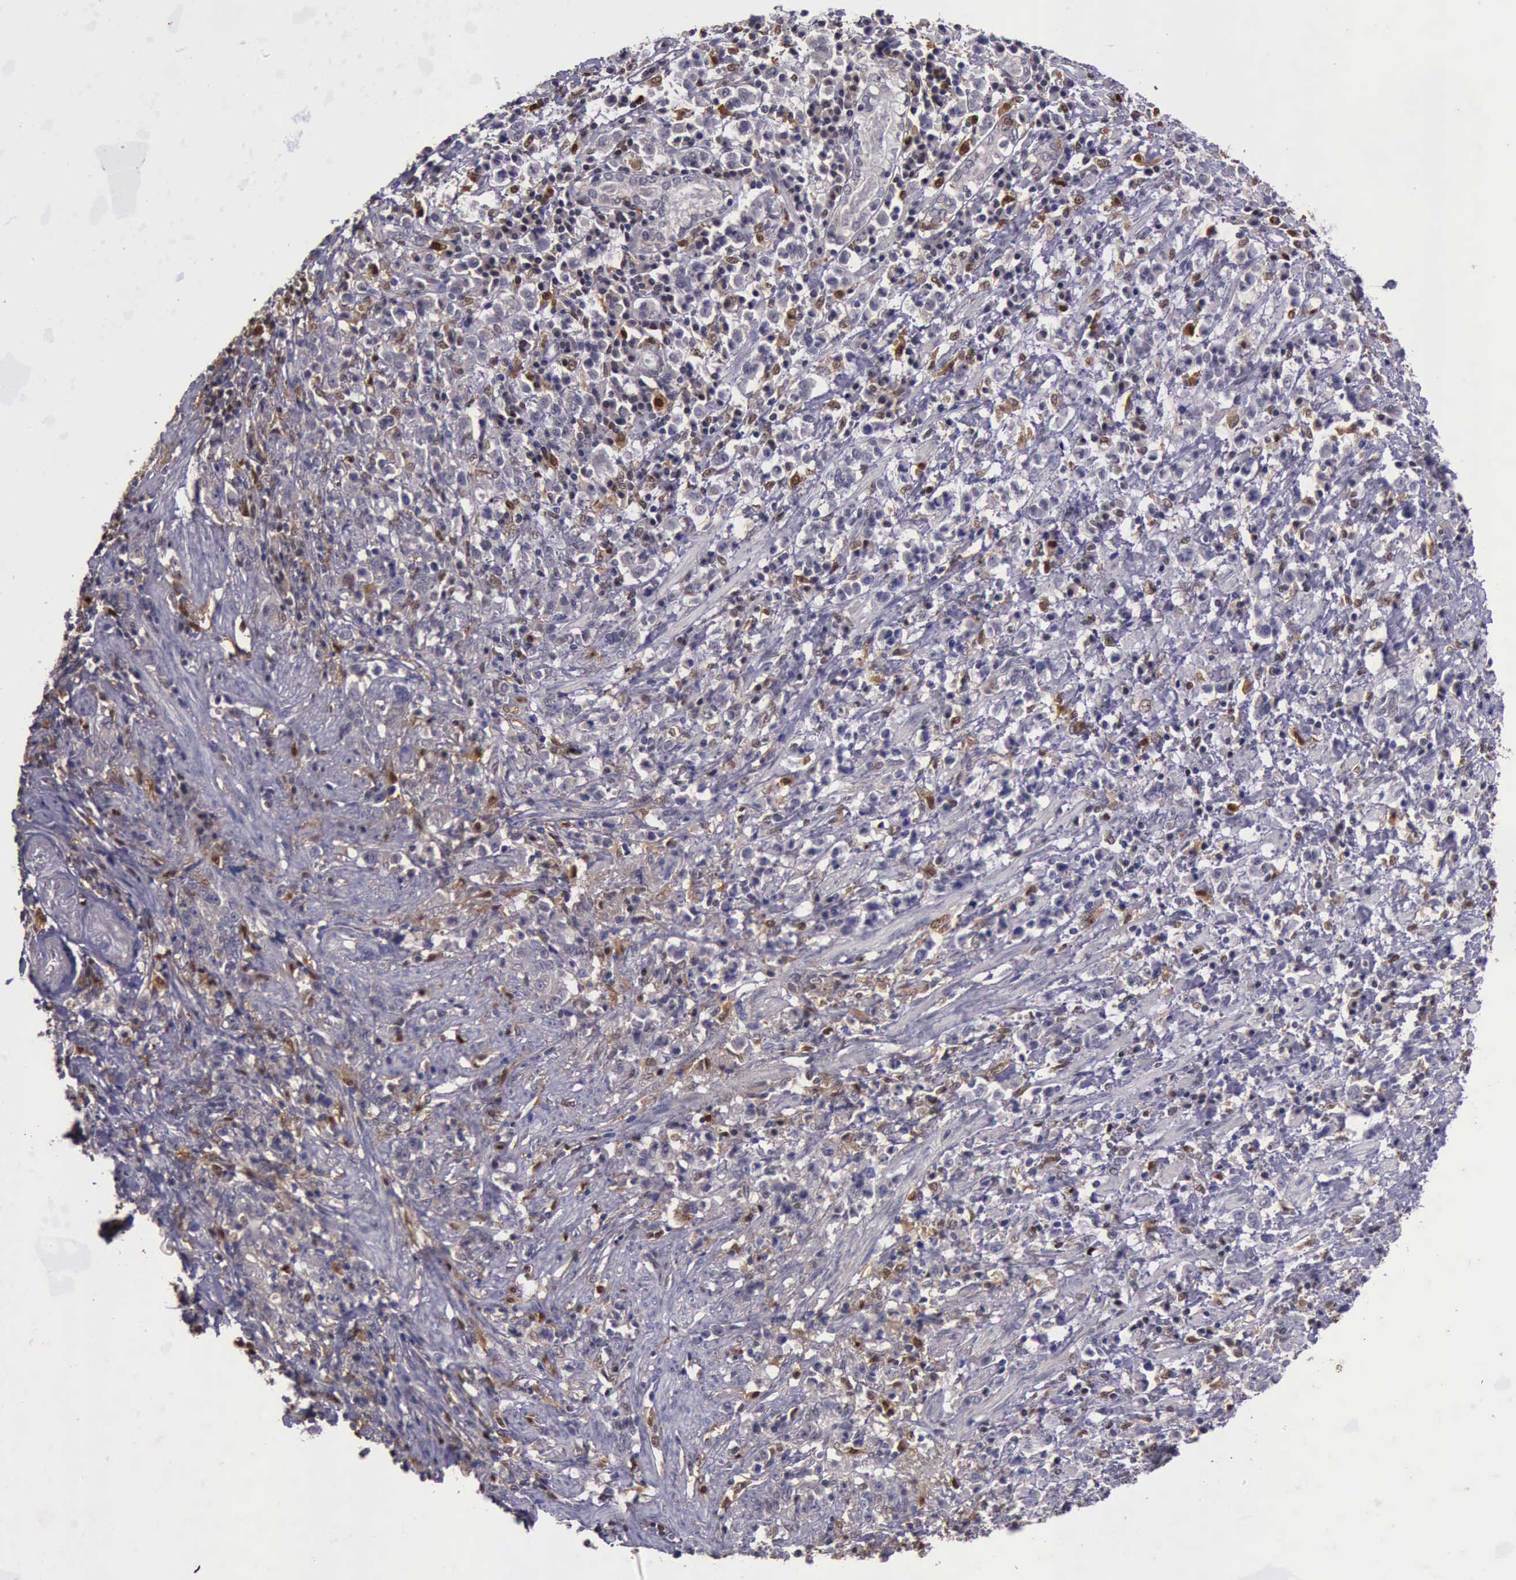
{"staining": {"intensity": "weak", "quantity": "<25%", "location": "cytoplasmic/membranous,nuclear"}, "tissue": "stomach cancer", "cell_type": "Tumor cells", "image_type": "cancer", "snomed": [{"axis": "morphology", "description": "Adenocarcinoma, NOS"}, {"axis": "topography", "description": "Stomach, lower"}], "caption": "Immunohistochemical staining of human stomach adenocarcinoma shows no significant staining in tumor cells.", "gene": "TYMP", "patient": {"sex": "male", "age": 88}}